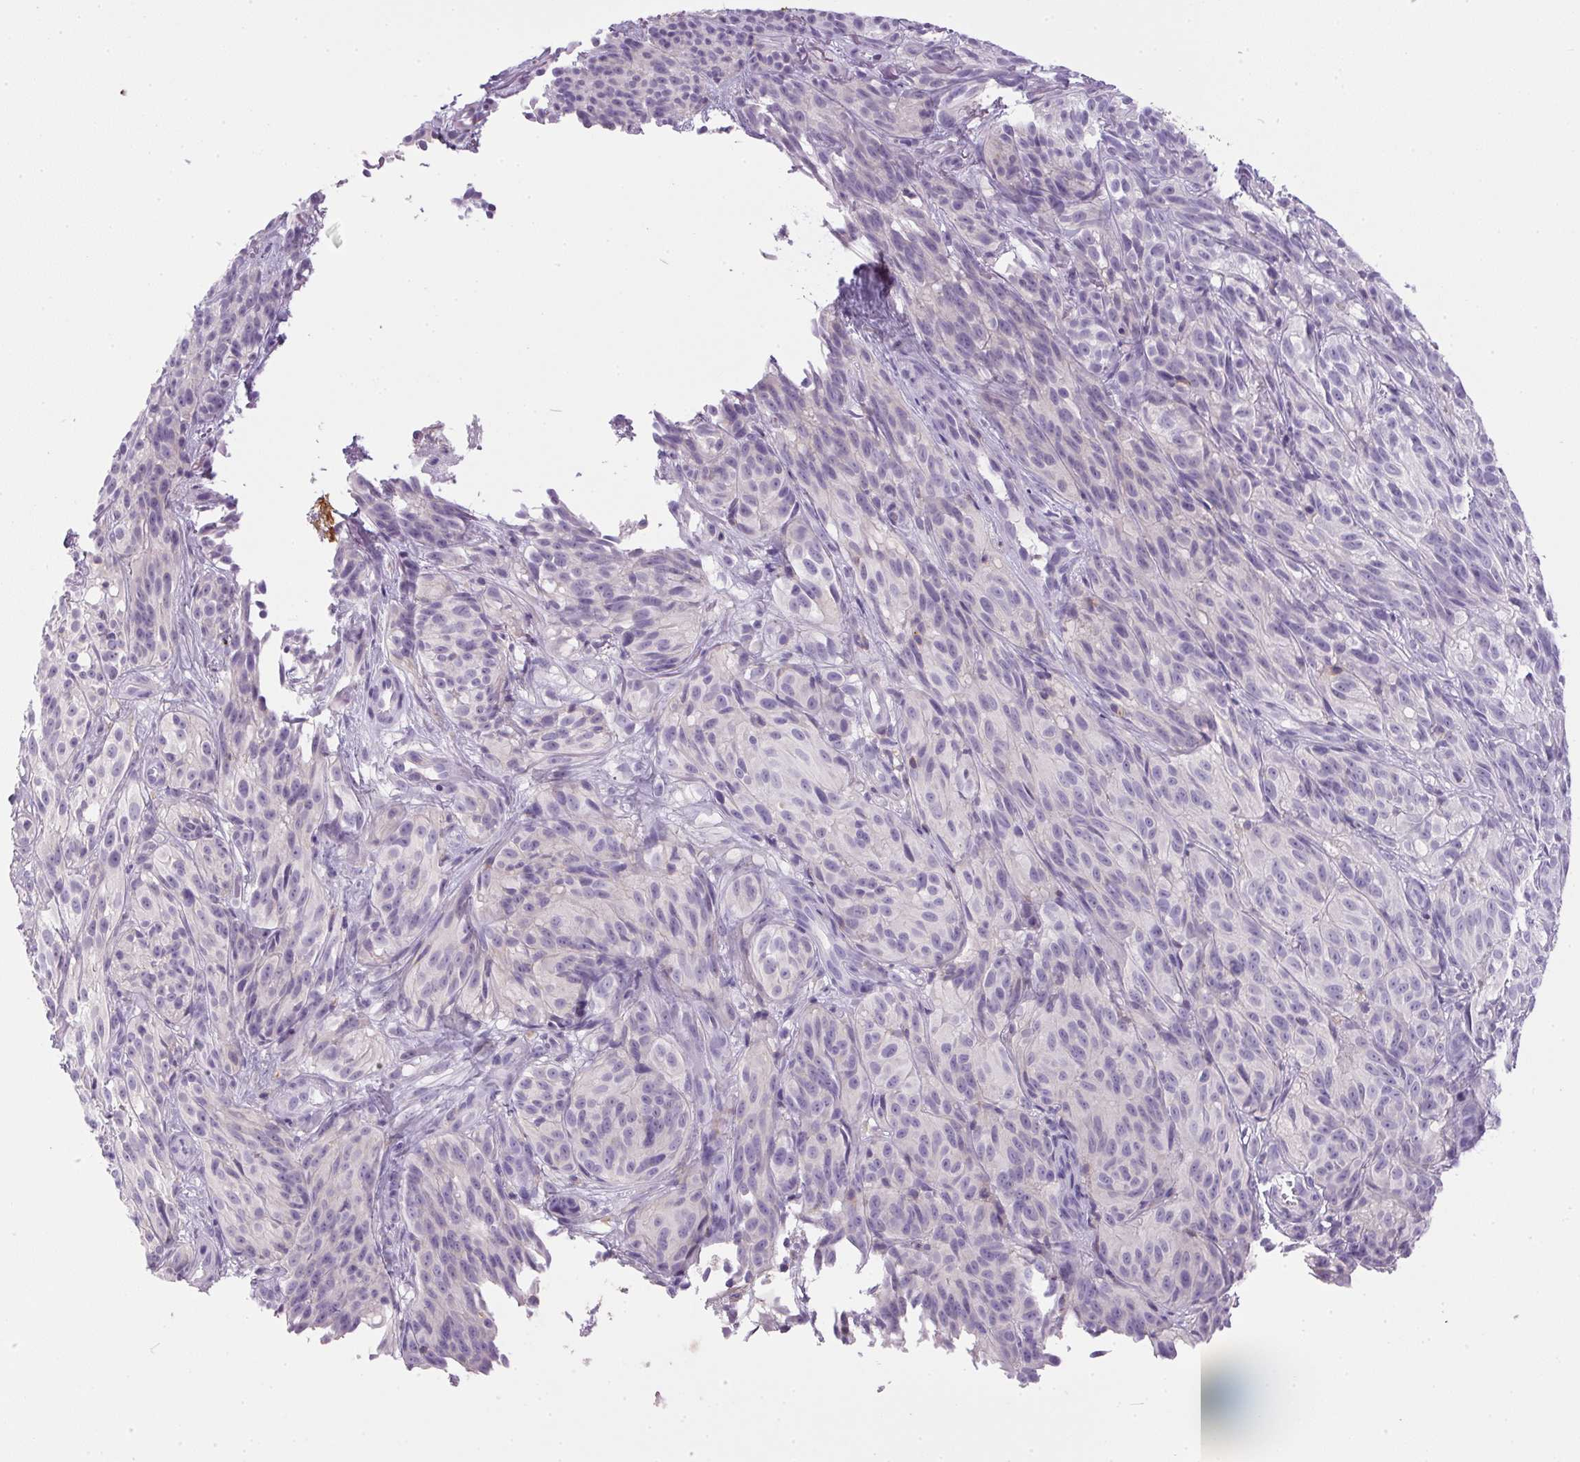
{"staining": {"intensity": "negative", "quantity": "none", "location": "none"}, "tissue": "melanoma", "cell_type": "Tumor cells", "image_type": "cancer", "snomed": [{"axis": "morphology", "description": "Malignant melanoma, NOS"}, {"axis": "topography", "description": "Skin"}], "caption": "High magnification brightfield microscopy of melanoma stained with DAB (3,3'-diaminobenzidine) (brown) and counterstained with hematoxylin (blue): tumor cells show no significant positivity.", "gene": "S100A2", "patient": {"sex": "female", "age": 85}}